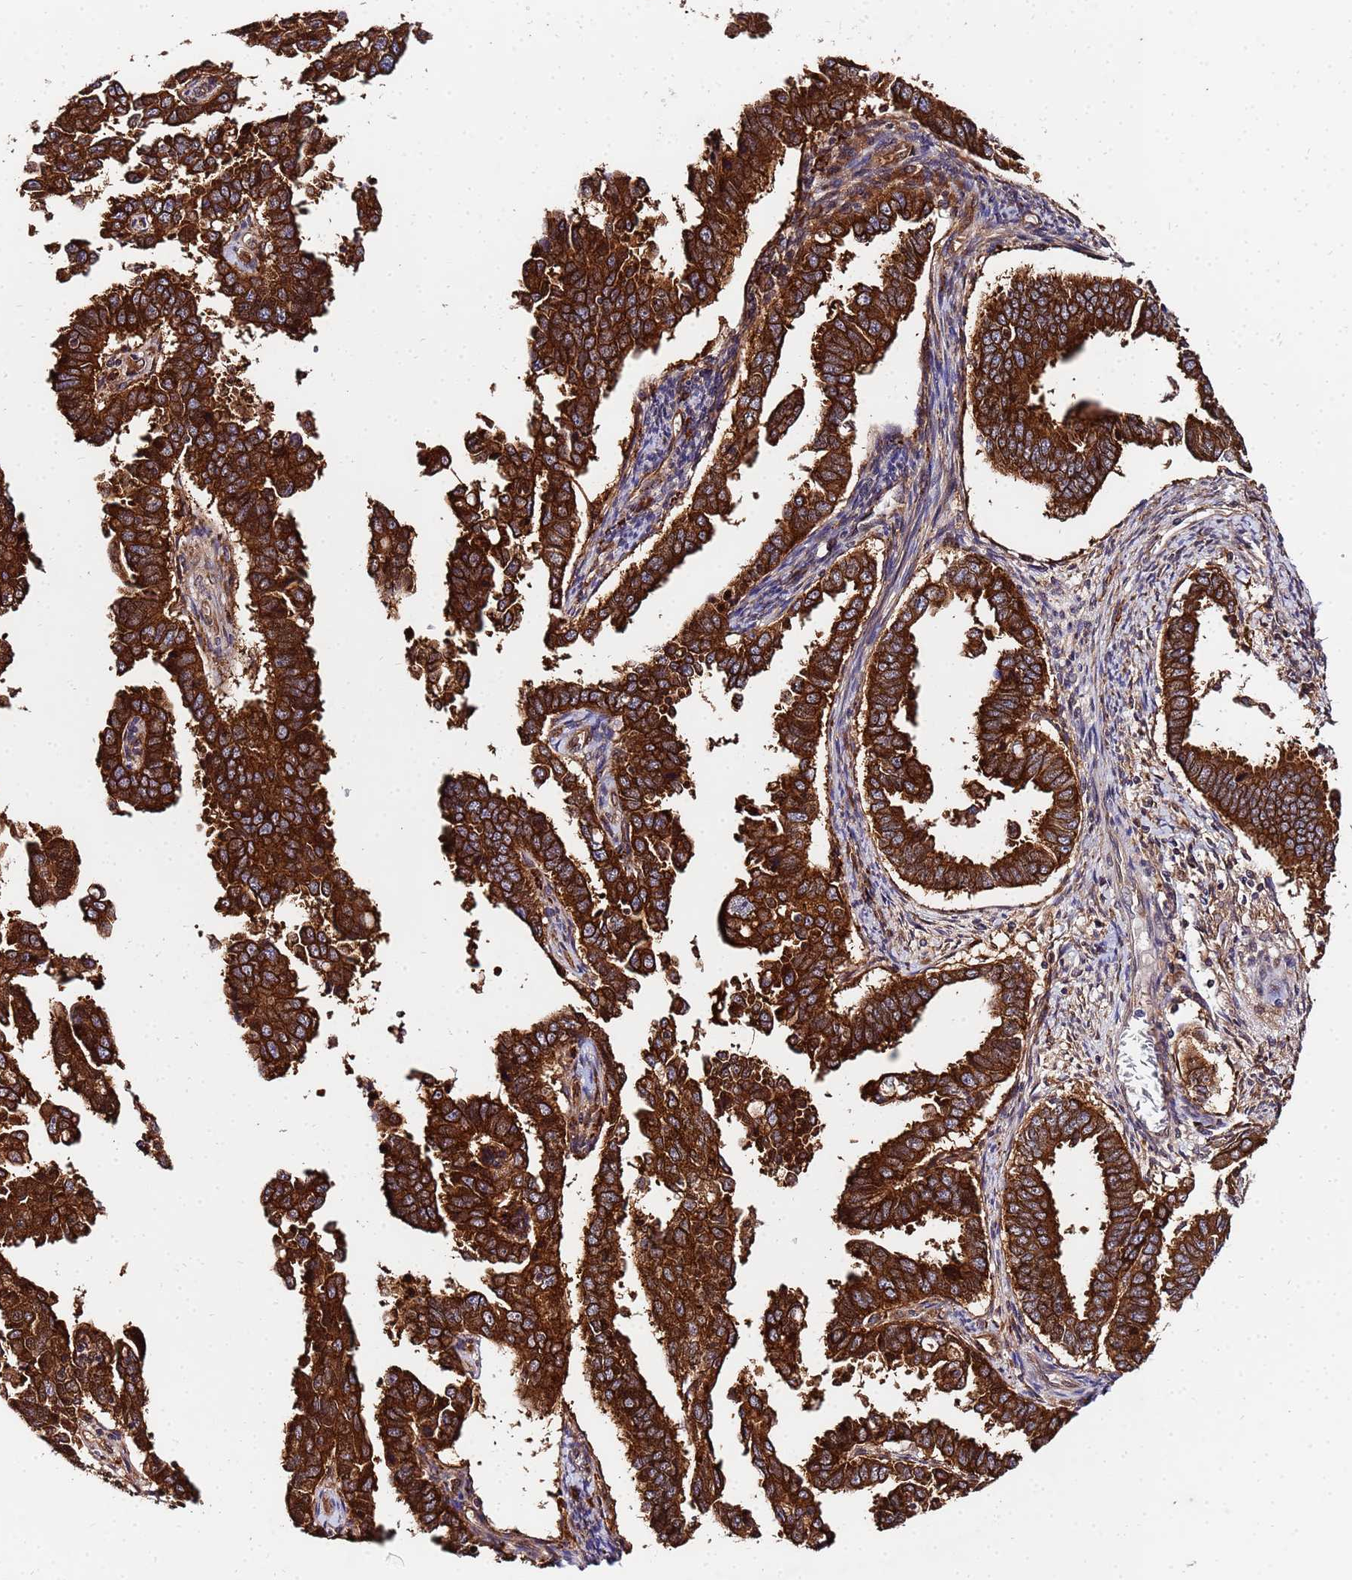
{"staining": {"intensity": "strong", "quantity": ">75%", "location": "cytoplasmic/membranous"}, "tissue": "endometrial cancer", "cell_type": "Tumor cells", "image_type": "cancer", "snomed": [{"axis": "morphology", "description": "Adenocarcinoma, NOS"}, {"axis": "topography", "description": "Endometrium"}], "caption": "Strong cytoplasmic/membranous staining for a protein is appreciated in about >75% of tumor cells of endometrial cancer (adenocarcinoma) using immunohistochemistry.", "gene": "UNC93B1", "patient": {"sex": "female", "age": 75}}